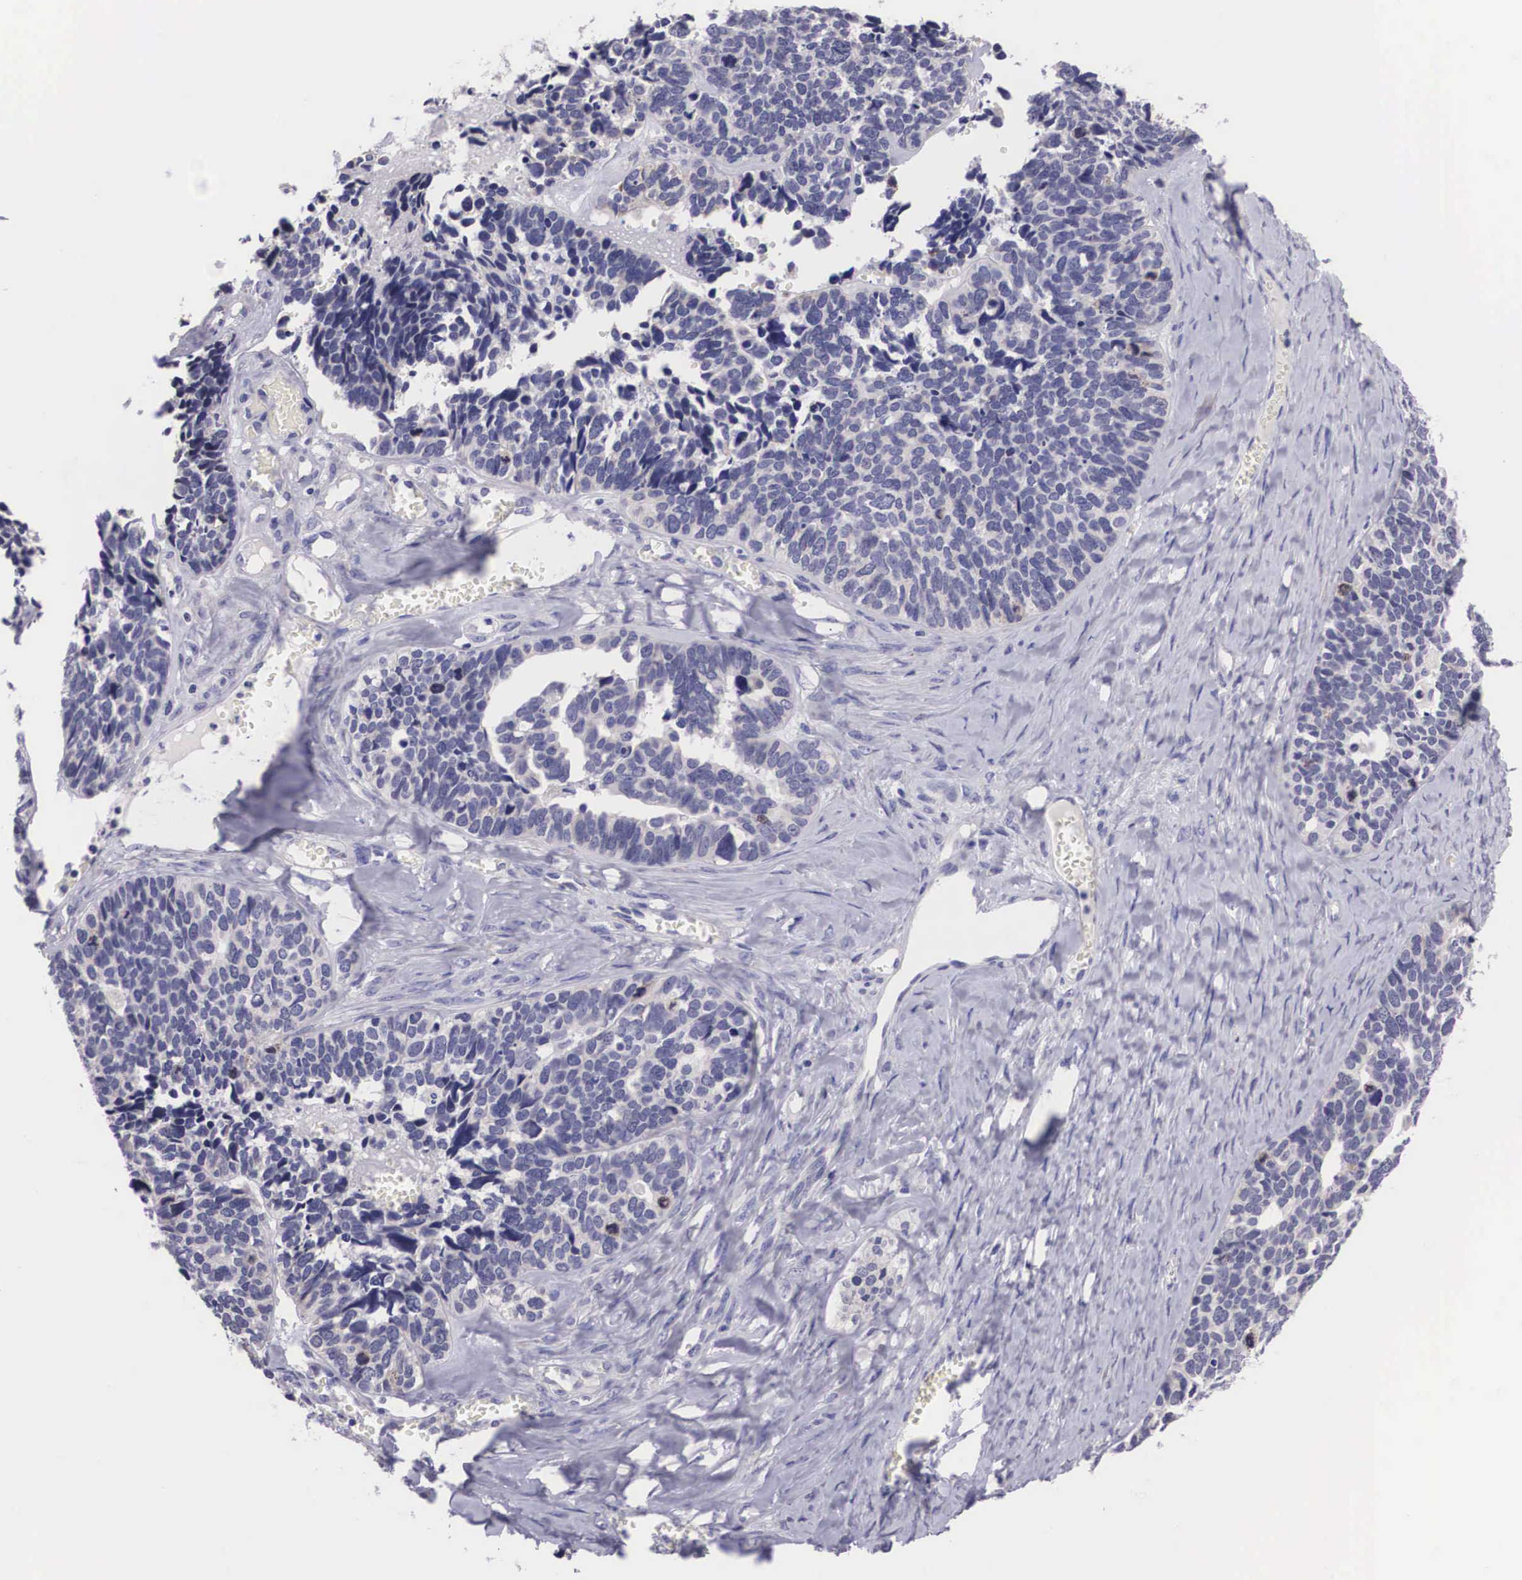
{"staining": {"intensity": "negative", "quantity": "none", "location": "none"}, "tissue": "ovarian cancer", "cell_type": "Tumor cells", "image_type": "cancer", "snomed": [{"axis": "morphology", "description": "Cystadenocarcinoma, serous, NOS"}, {"axis": "topography", "description": "Ovary"}], "caption": "DAB immunohistochemical staining of serous cystadenocarcinoma (ovarian) shows no significant expression in tumor cells.", "gene": "ARG2", "patient": {"sex": "female", "age": 77}}